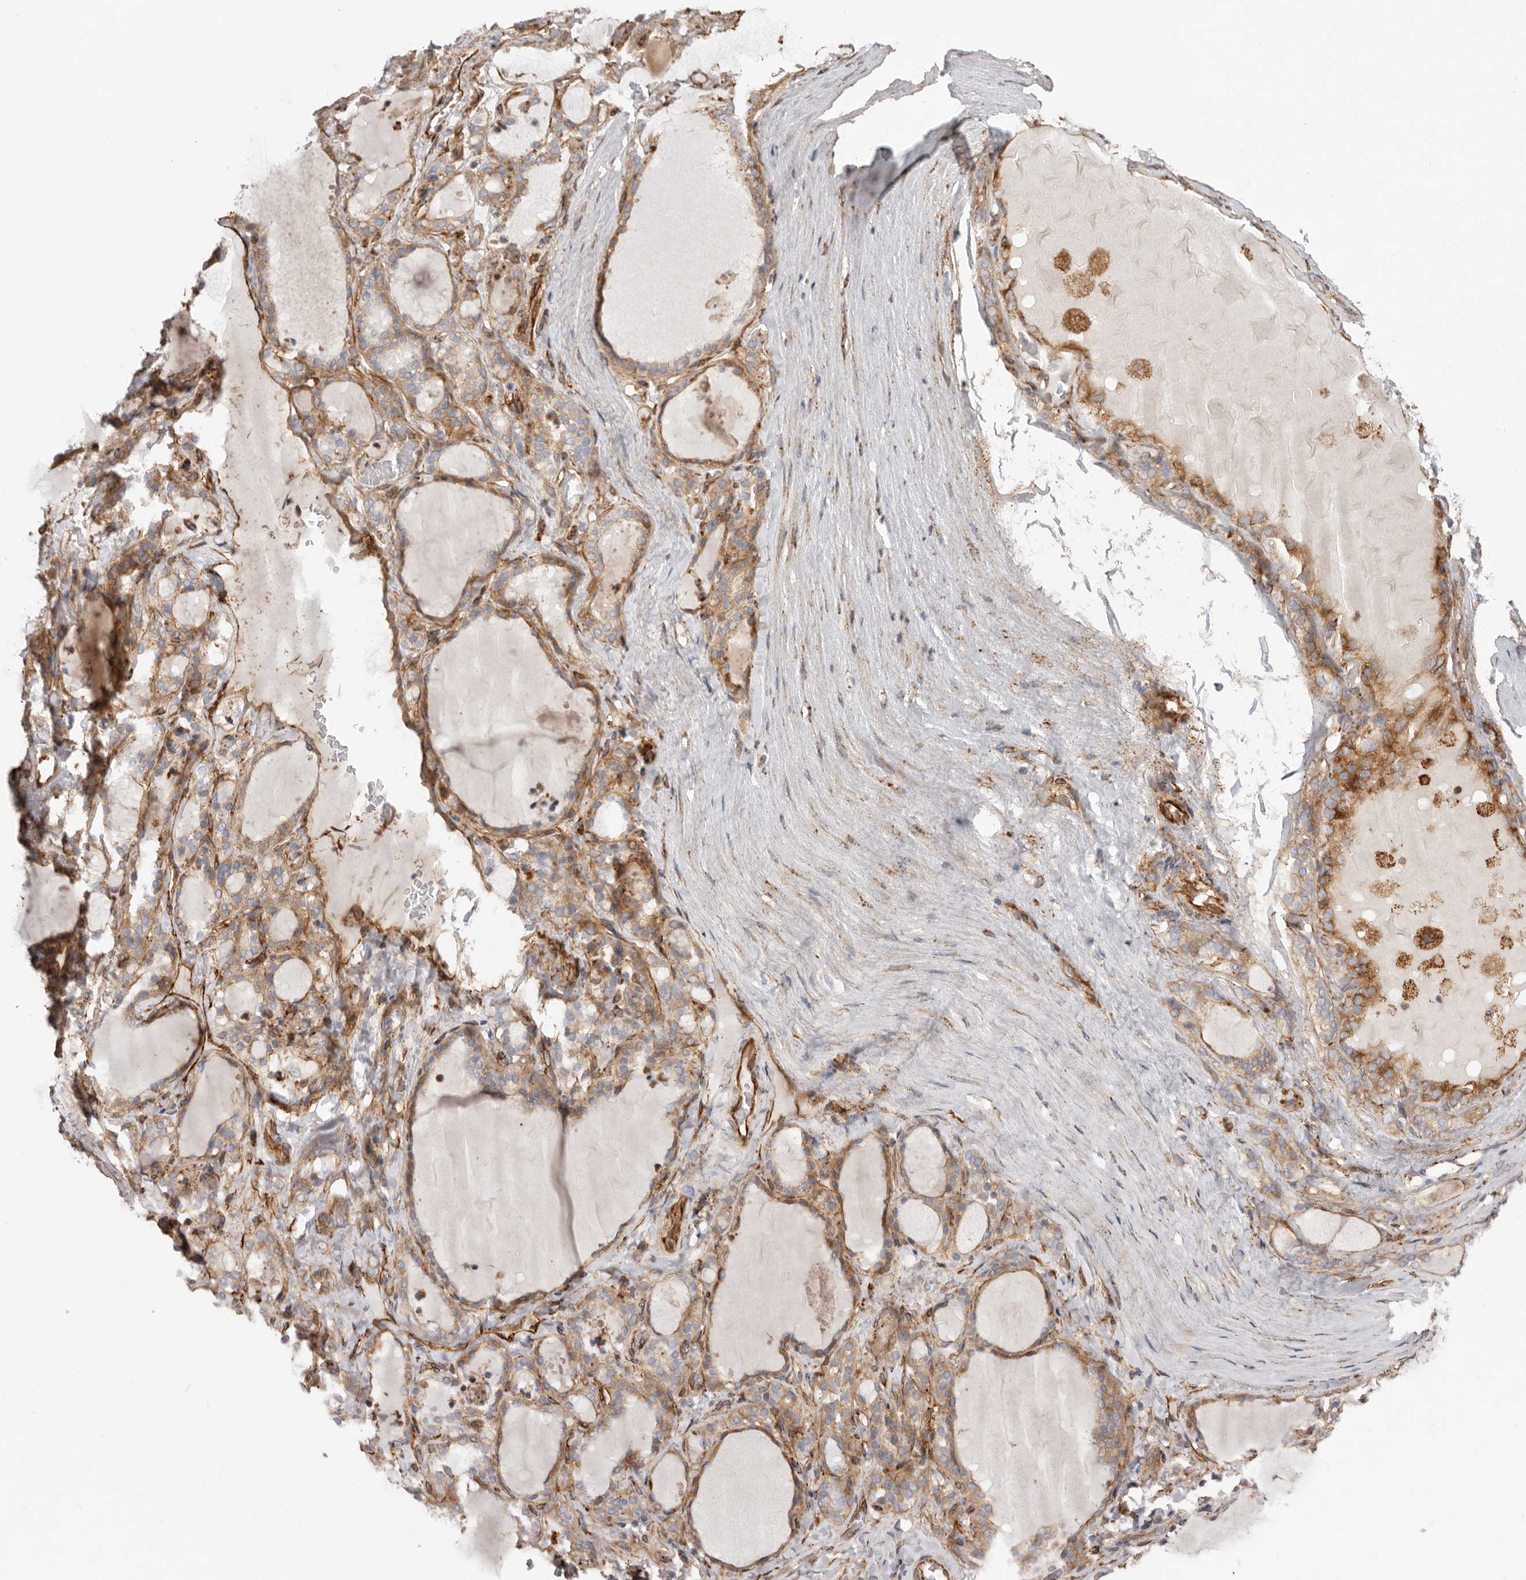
{"staining": {"intensity": "moderate", "quantity": ">75%", "location": "cytoplasmic/membranous"}, "tissue": "thyroid gland", "cell_type": "Glandular cells", "image_type": "normal", "snomed": [{"axis": "morphology", "description": "Normal tissue, NOS"}, {"axis": "topography", "description": "Thyroid gland"}], "caption": "Protein analysis of unremarkable thyroid gland shows moderate cytoplasmic/membranous expression in about >75% of glandular cells.", "gene": "WDTC1", "patient": {"sex": "female", "age": 22}}